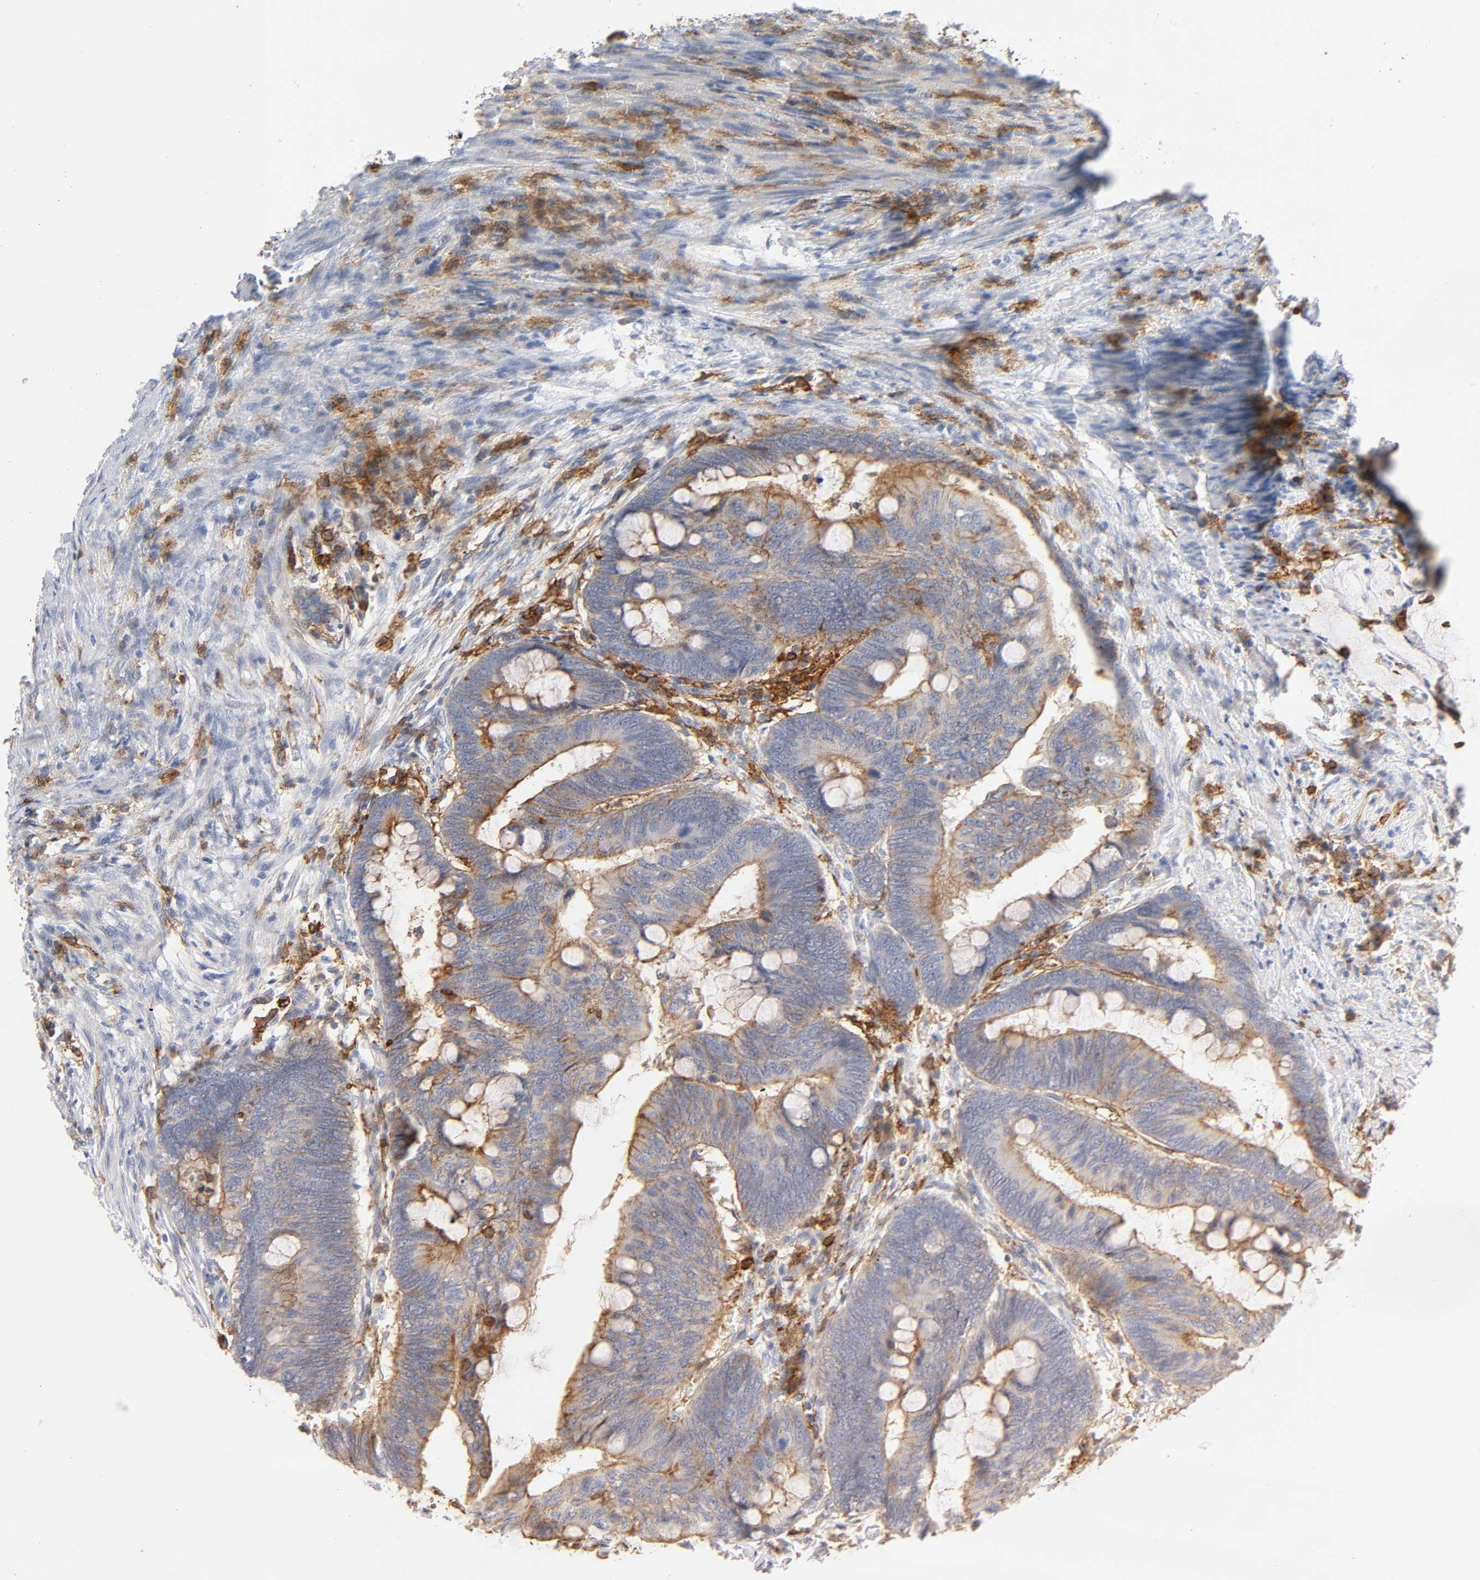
{"staining": {"intensity": "weak", "quantity": "<25%", "location": "cytoplasmic/membranous"}, "tissue": "colorectal cancer", "cell_type": "Tumor cells", "image_type": "cancer", "snomed": [{"axis": "morphology", "description": "Normal tissue, NOS"}, {"axis": "morphology", "description": "Adenocarcinoma, NOS"}, {"axis": "topography", "description": "Rectum"}, {"axis": "topography", "description": "Peripheral nerve tissue"}], "caption": "Human colorectal adenocarcinoma stained for a protein using immunohistochemistry demonstrates no positivity in tumor cells.", "gene": "LYN", "patient": {"sex": "male", "age": 92}}